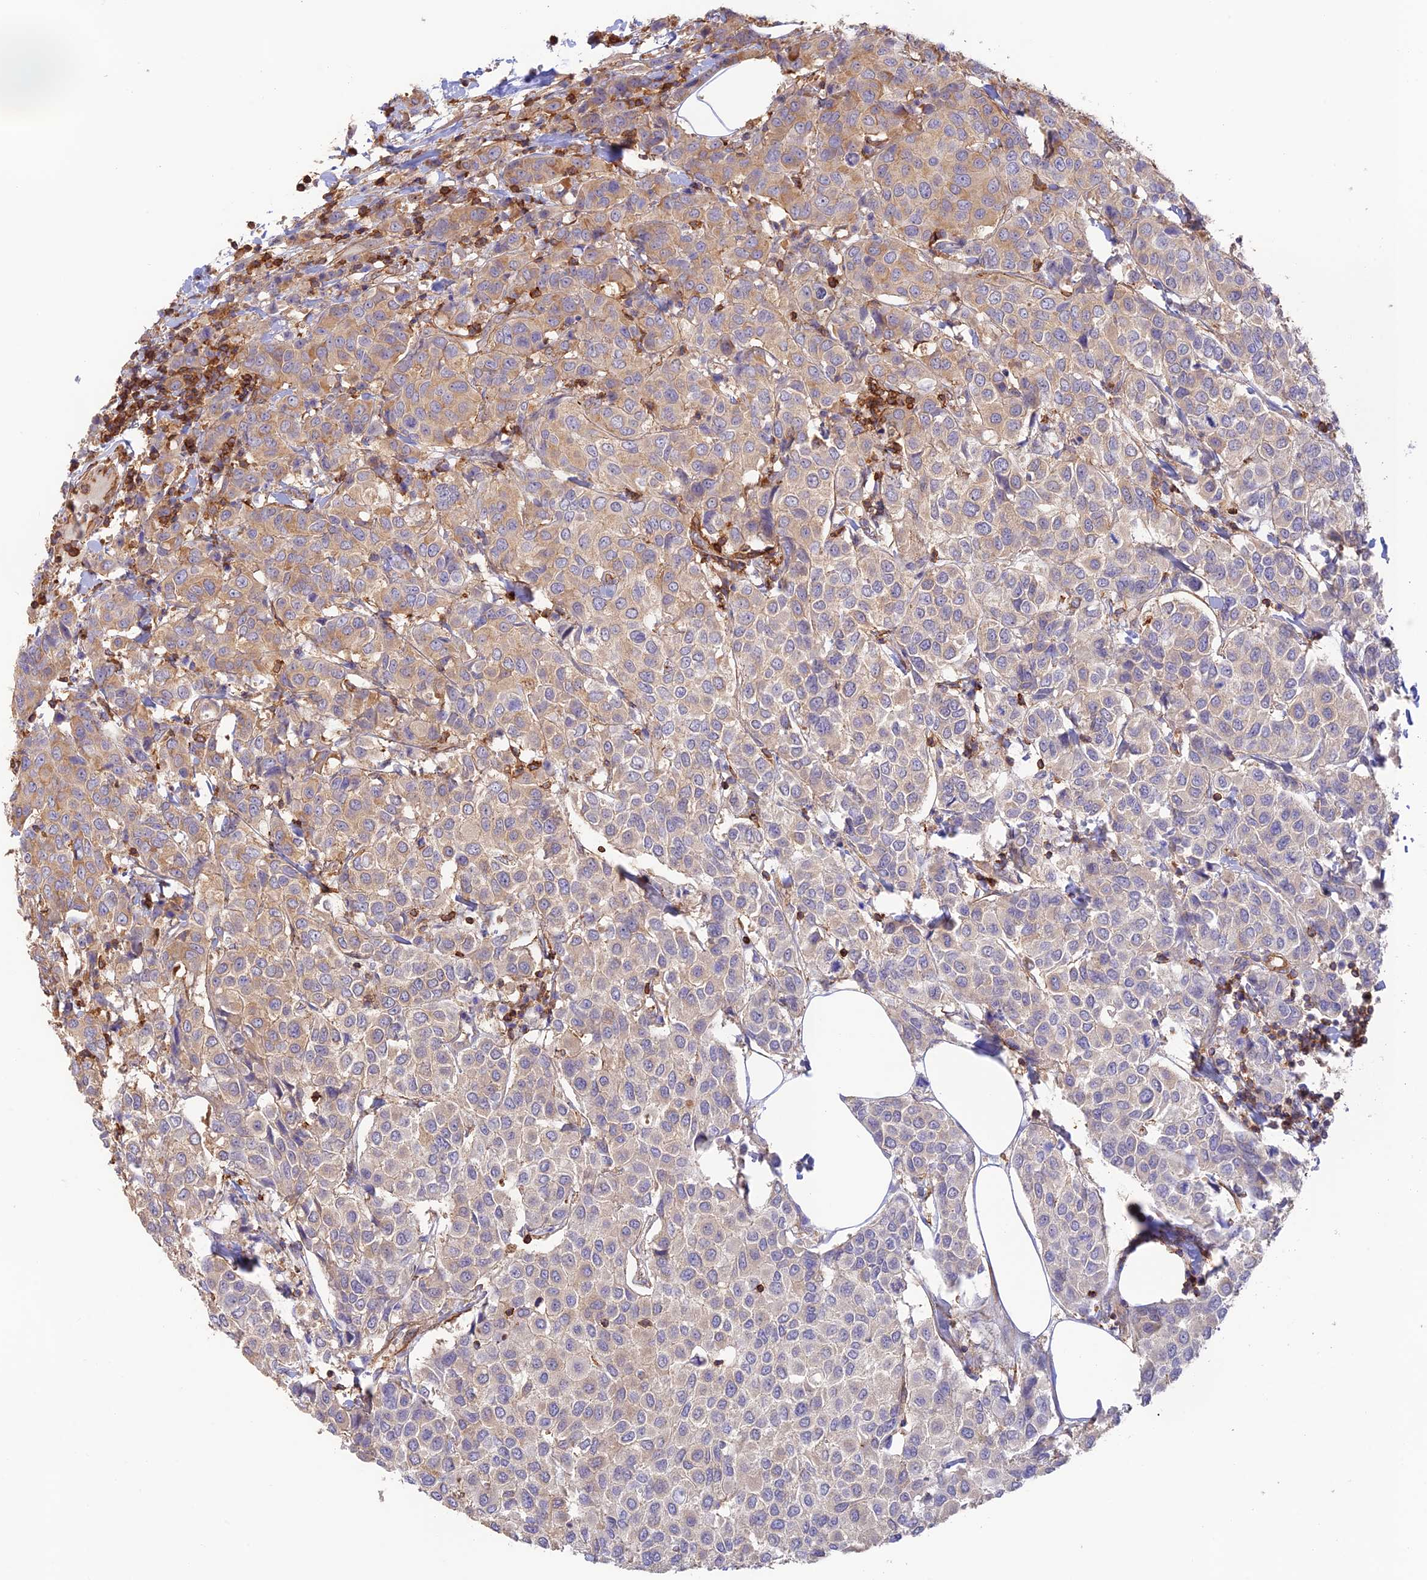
{"staining": {"intensity": "moderate", "quantity": "25%-75%", "location": "cytoplasmic/membranous"}, "tissue": "breast cancer", "cell_type": "Tumor cells", "image_type": "cancer", "snomed": [{"axis": "morphology", "description": "Duct carcinoma"}, {"axis": "topography", "description": "Breast"}], "caption": "The photomicrograph shows staining of breast cancer (intraductal carcinoma), revealing moderate cytoplasmic/membranous protein expression (brown color) within tumor cells.", "gene": "DENND1C", "patient": {"sex": "female", "age": 55}}